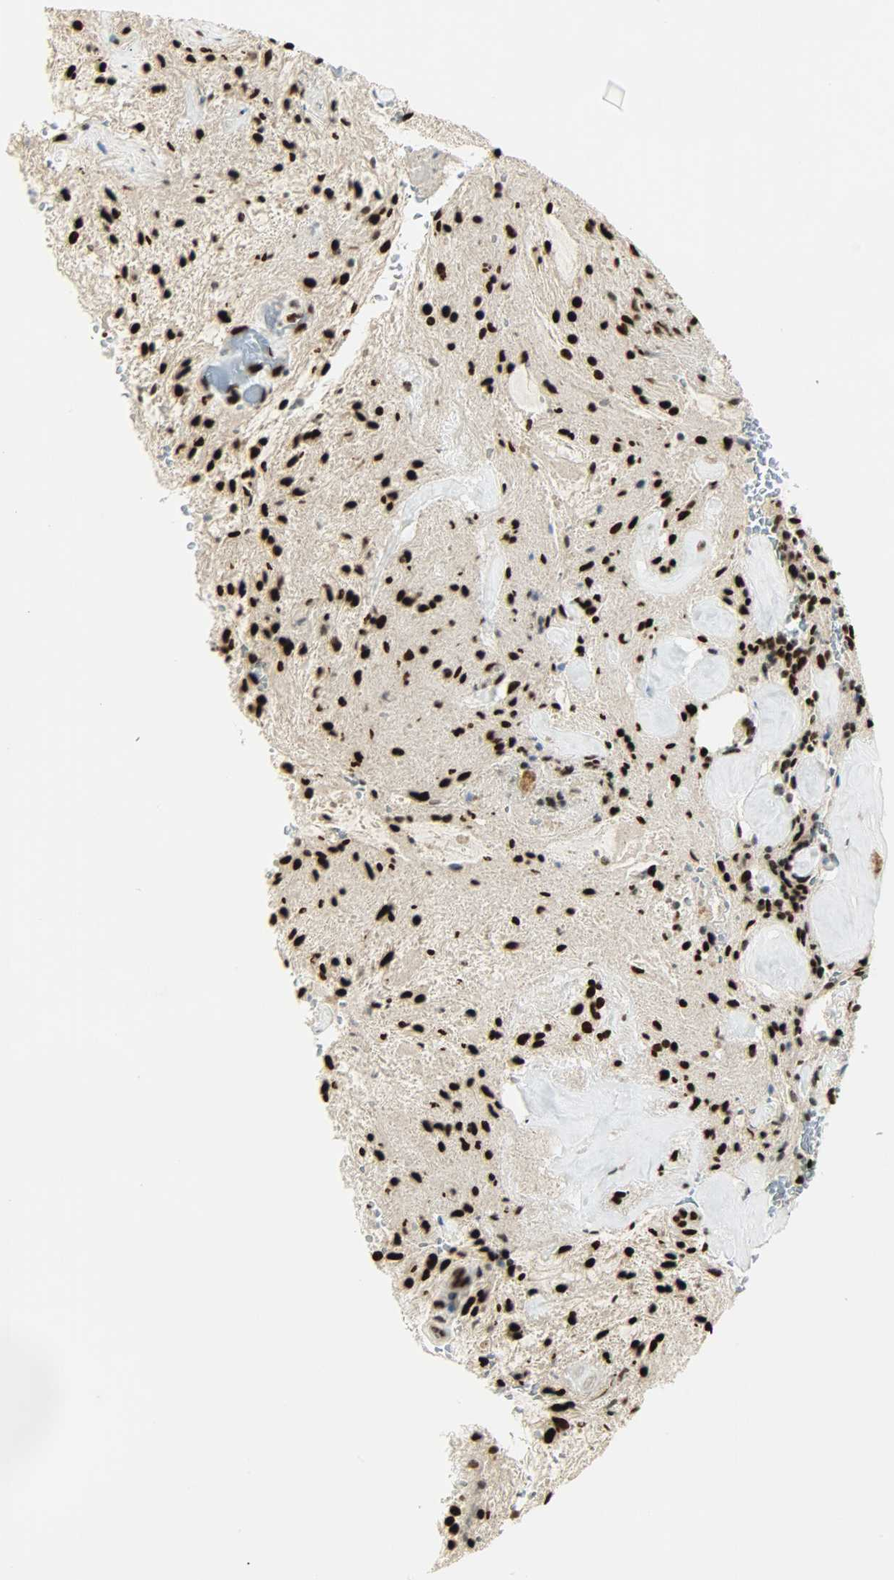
{"staining": {"intensity": "strong", "quantity": ">75%", "location": "nuclear"}, "tissue": "glioma", "cell_type": "Tumor cells", "image_type": "cancer", "snomed": [{"axis": "morphology", "description": "Glioma, malignant, NOS"}, {"axis": "topography", "description": "Cerebellum"}], "caption": "Glioma (malignant) stained for a protein (brown) demonstrates strong nuclear positive positivity in about >75% of tumor cells.", "gene": "MYEF2", "patient": {"sex": "female", "age": 10}}